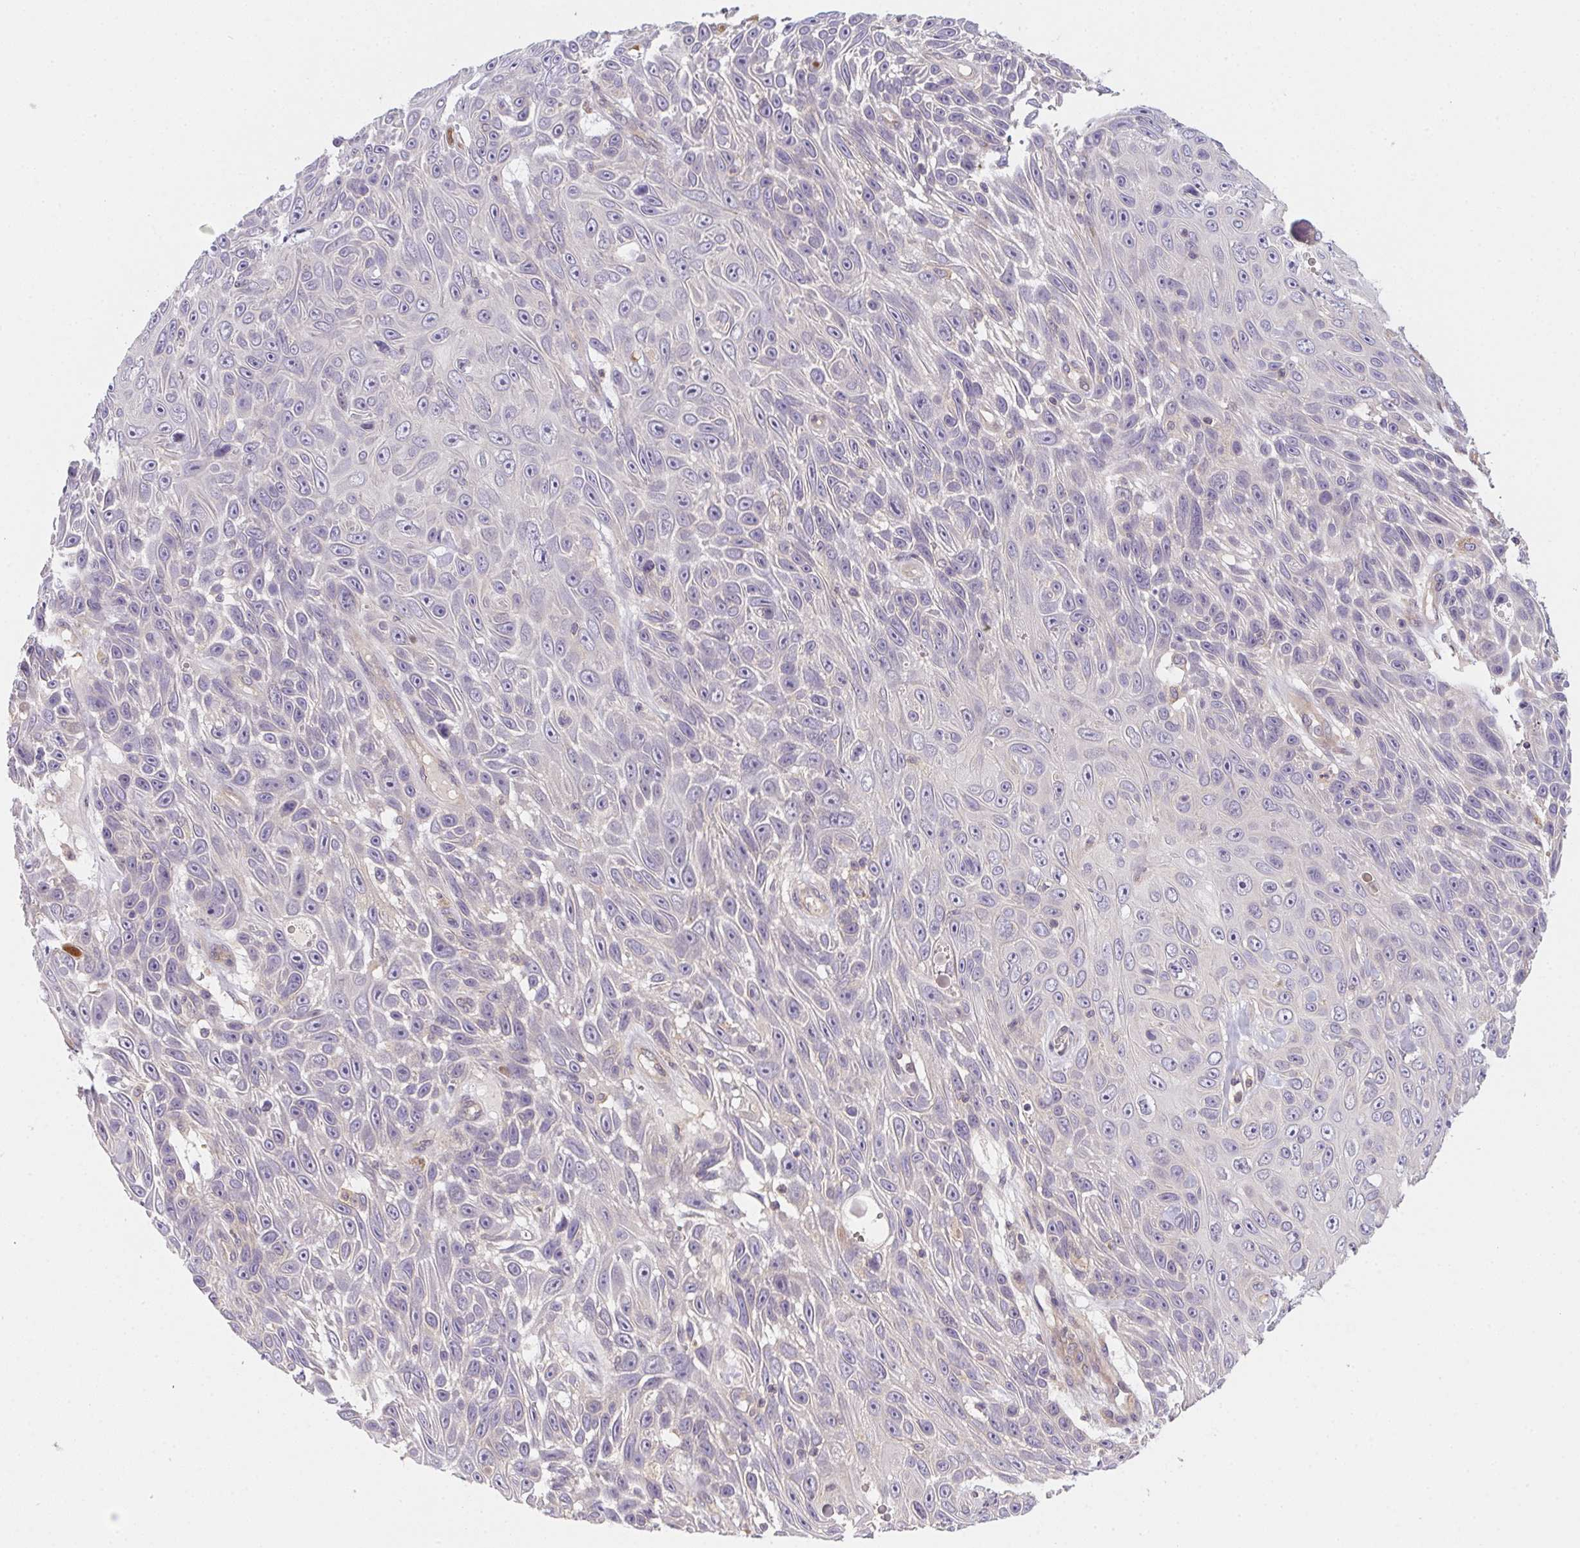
{"staining": {"intensity": "negative", "quantity": "none", "location": "none"}, "tissue": "skin cancer", "cell_type": "Tumor cells", "image_type": "cancer", "snomed": [{"axis": "morphology", "description": "Squamous cell carcinoma, NOS"}, {"axis": "topography", "description": "Skin"}], "caption": "Immunohistochemistry photomicrograph of neoplastic tissue: human skin cancer stained with DAB (3,3'-diaminobenzidine) displays no significant protein expression in tumor cells.", "gene": "PRKAA1", "patient": {"sex": "male", "age": 82}}